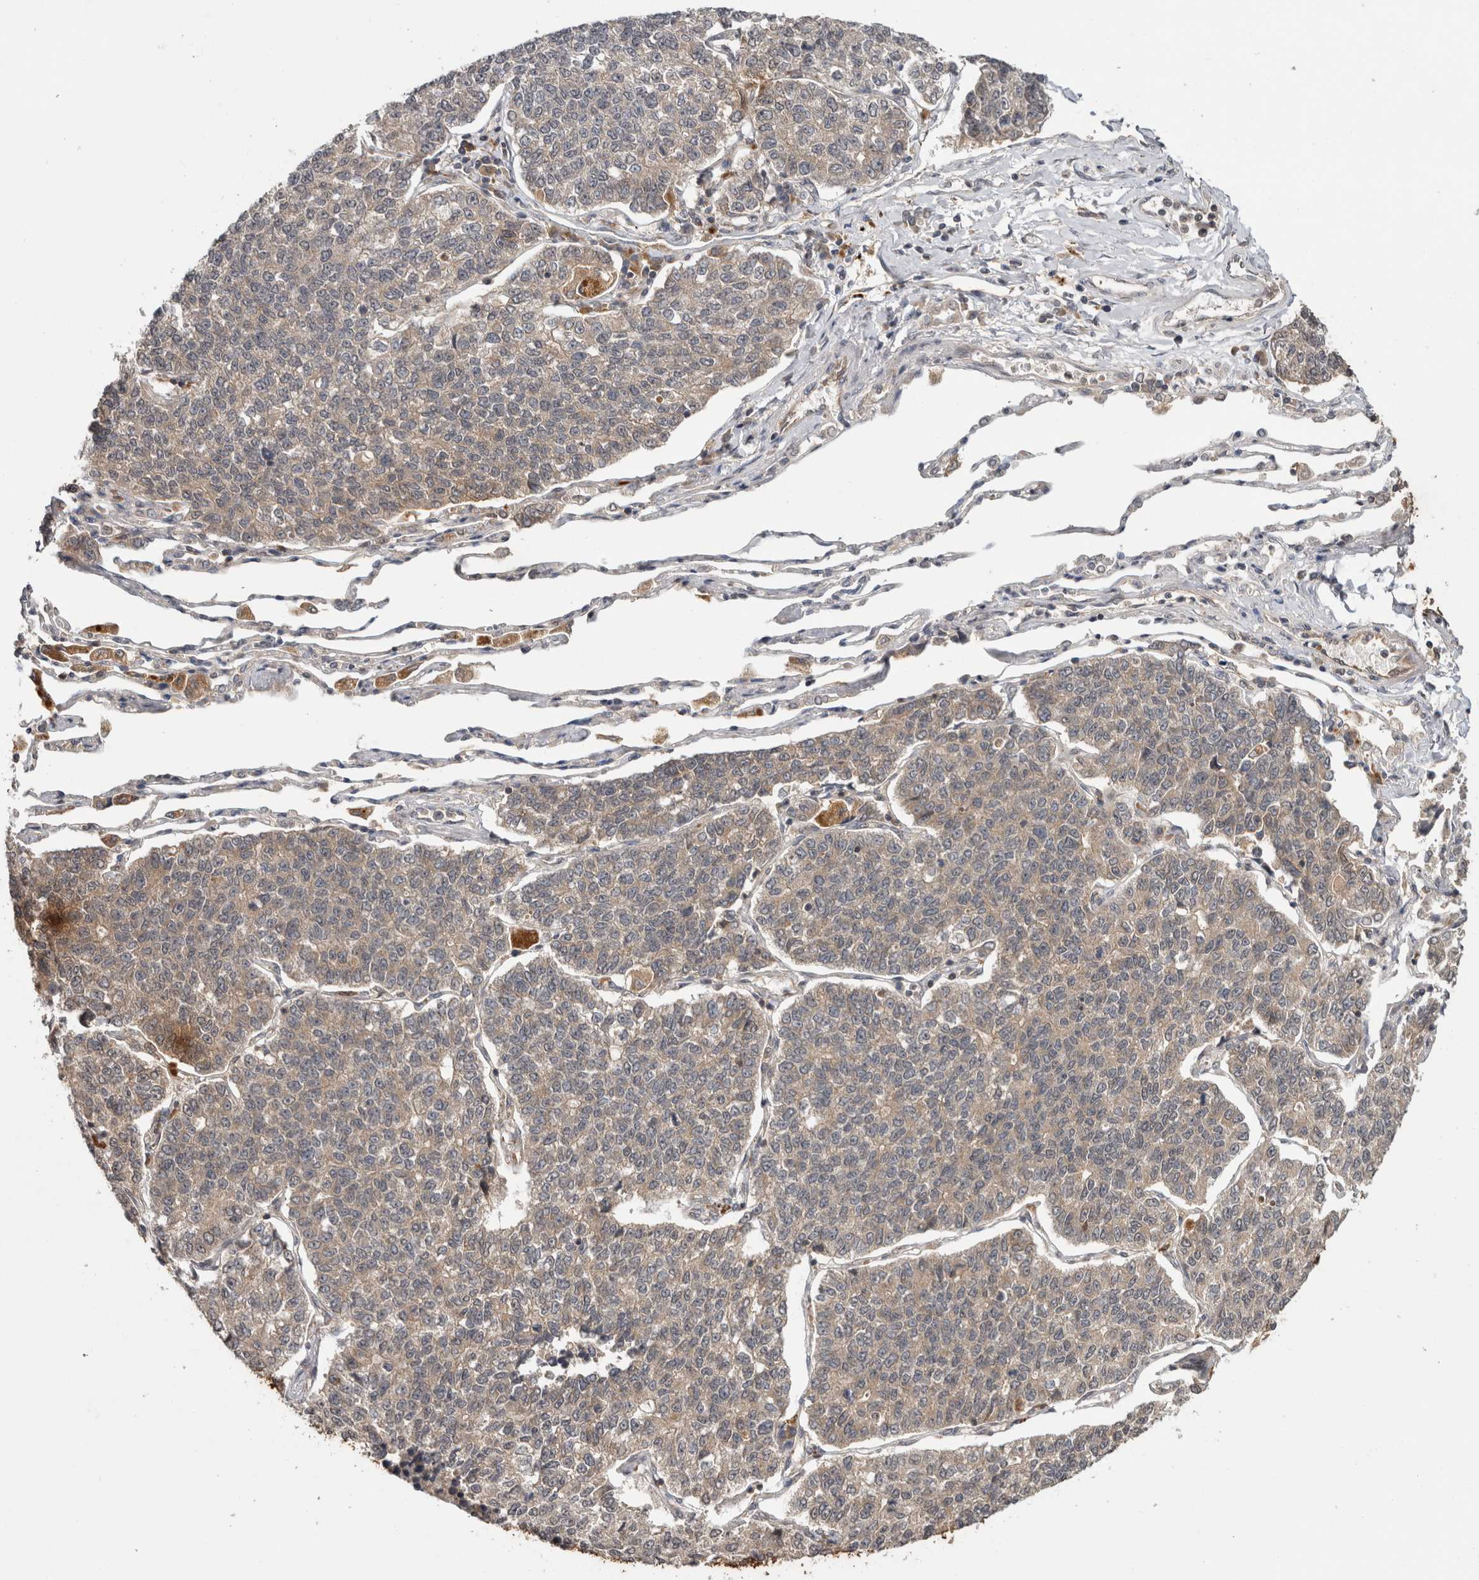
{"staining": {"intensity": "negative", "quantity": "none", "location": "none"}, "tissue": "lung cancer", "cell_type": "Tumor cells", "image_type": "cancer", "snomed": [{"axis": "morphology", "description": "Adenocarcinoma, NOS"}, {"axis": "topography", "description": "Lung"}], "caption": "Tumor cells are negative for brown protein staining in adenocarcinoma (lung). (Brightfield microscopy of DAB immunohistochemistry at high magnification).", "gene": "HMOX2", "patient": {"sex": "male", "age": 49}}